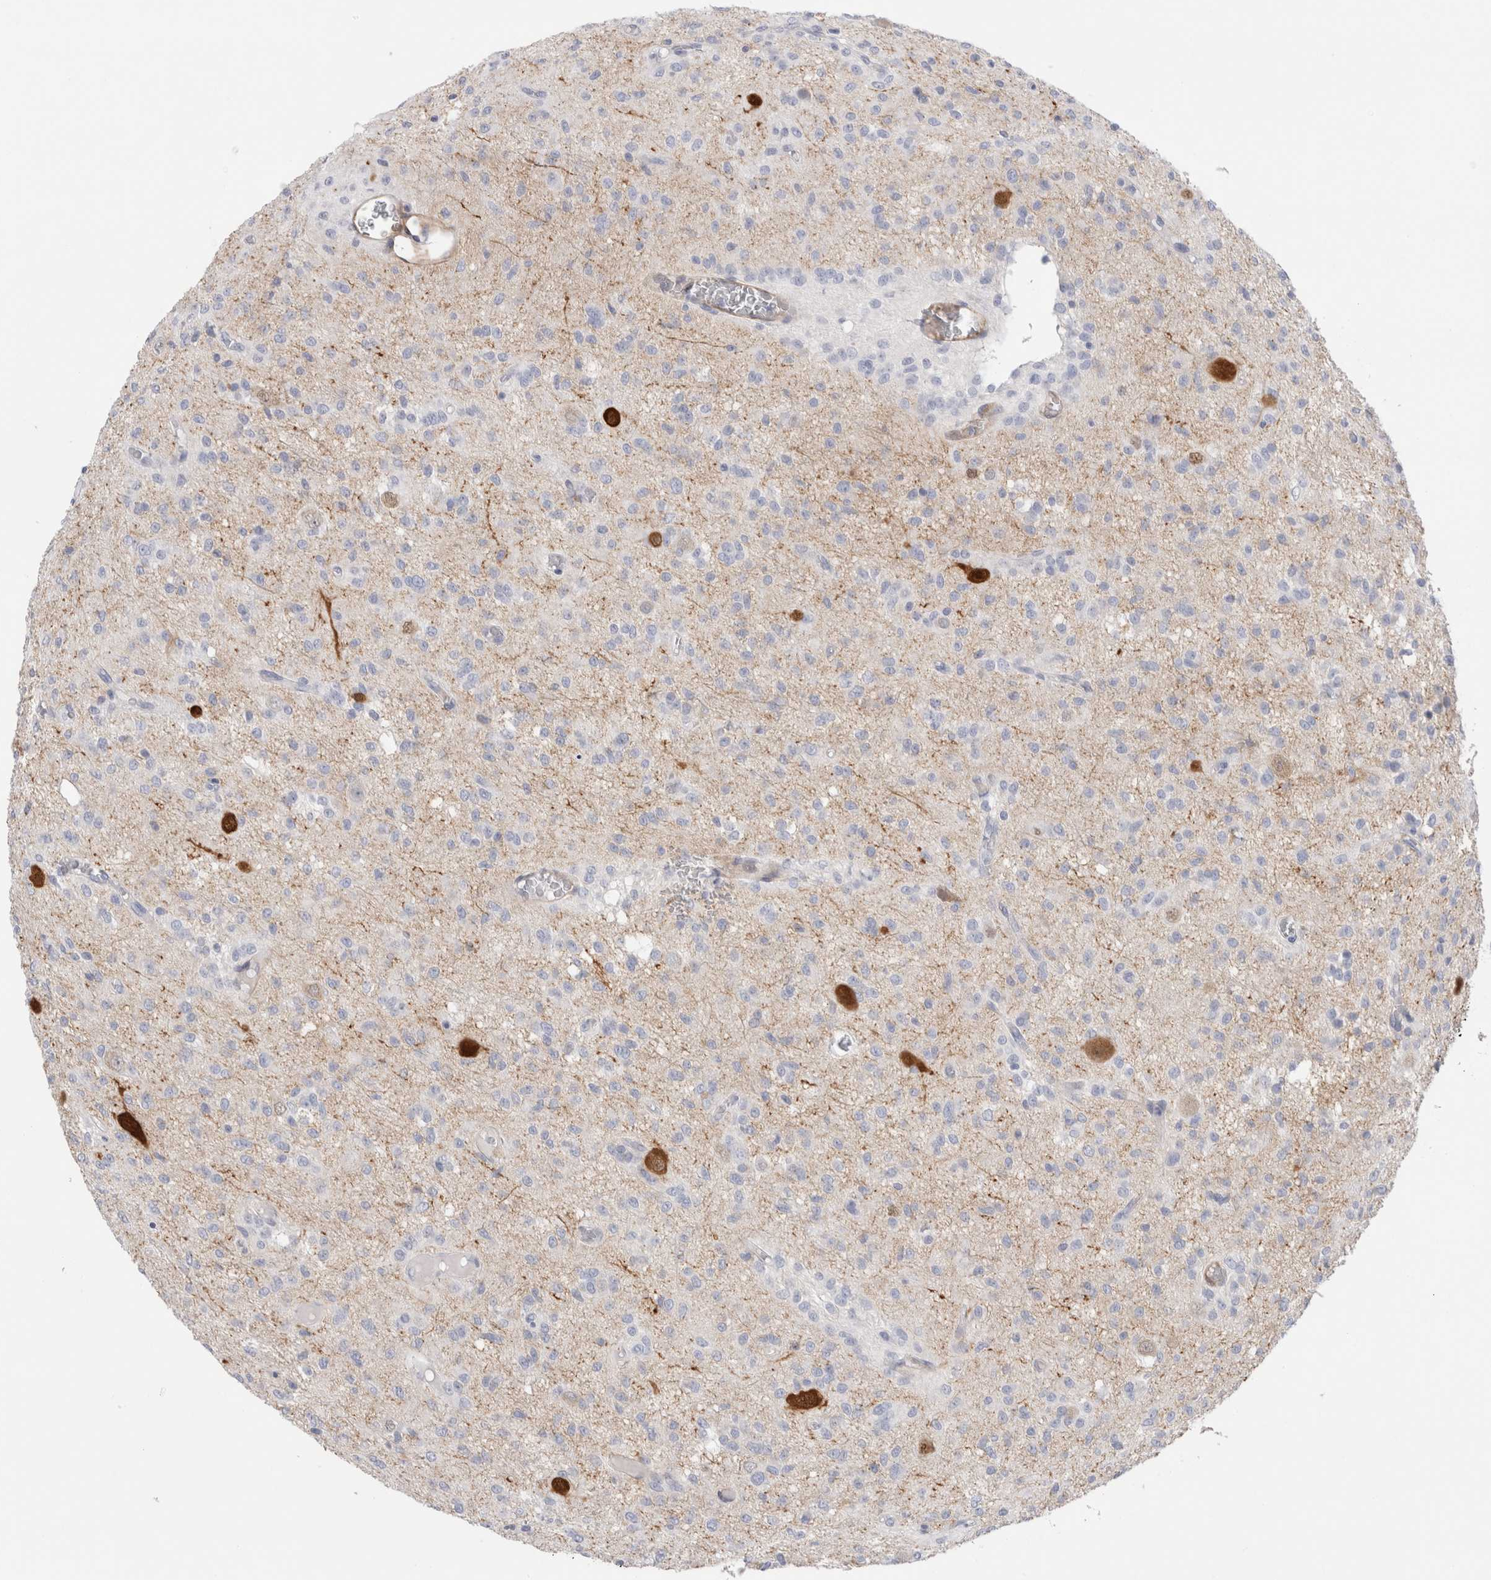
{"staining": {"intensity": "negative", "quantity": "none", "location": "none"}, "tissue": "glioma", "cell_type": "Tumor cells", "image_type": "cancer", "snomed": [{"axis": "morphology", "description": "Glioma, malignant, High grade"}, {"axis": "topography", "description": "Brain"}], "caption": "Immunohistochemistry micrograph of neoplastic tissue: glioma stained with DAB (3,3'-diaminobenzidine) reveals no significant protein expression in tumor cells. Brightfield microscopy of immunohistochemistry stained with DAB (3,3'-diaminobenzidine) (brown) and hematoxylin (blue), captured at high magnification.", "gene": "NAPEPLD", "patient": {"sex": "female", "age": 59}}